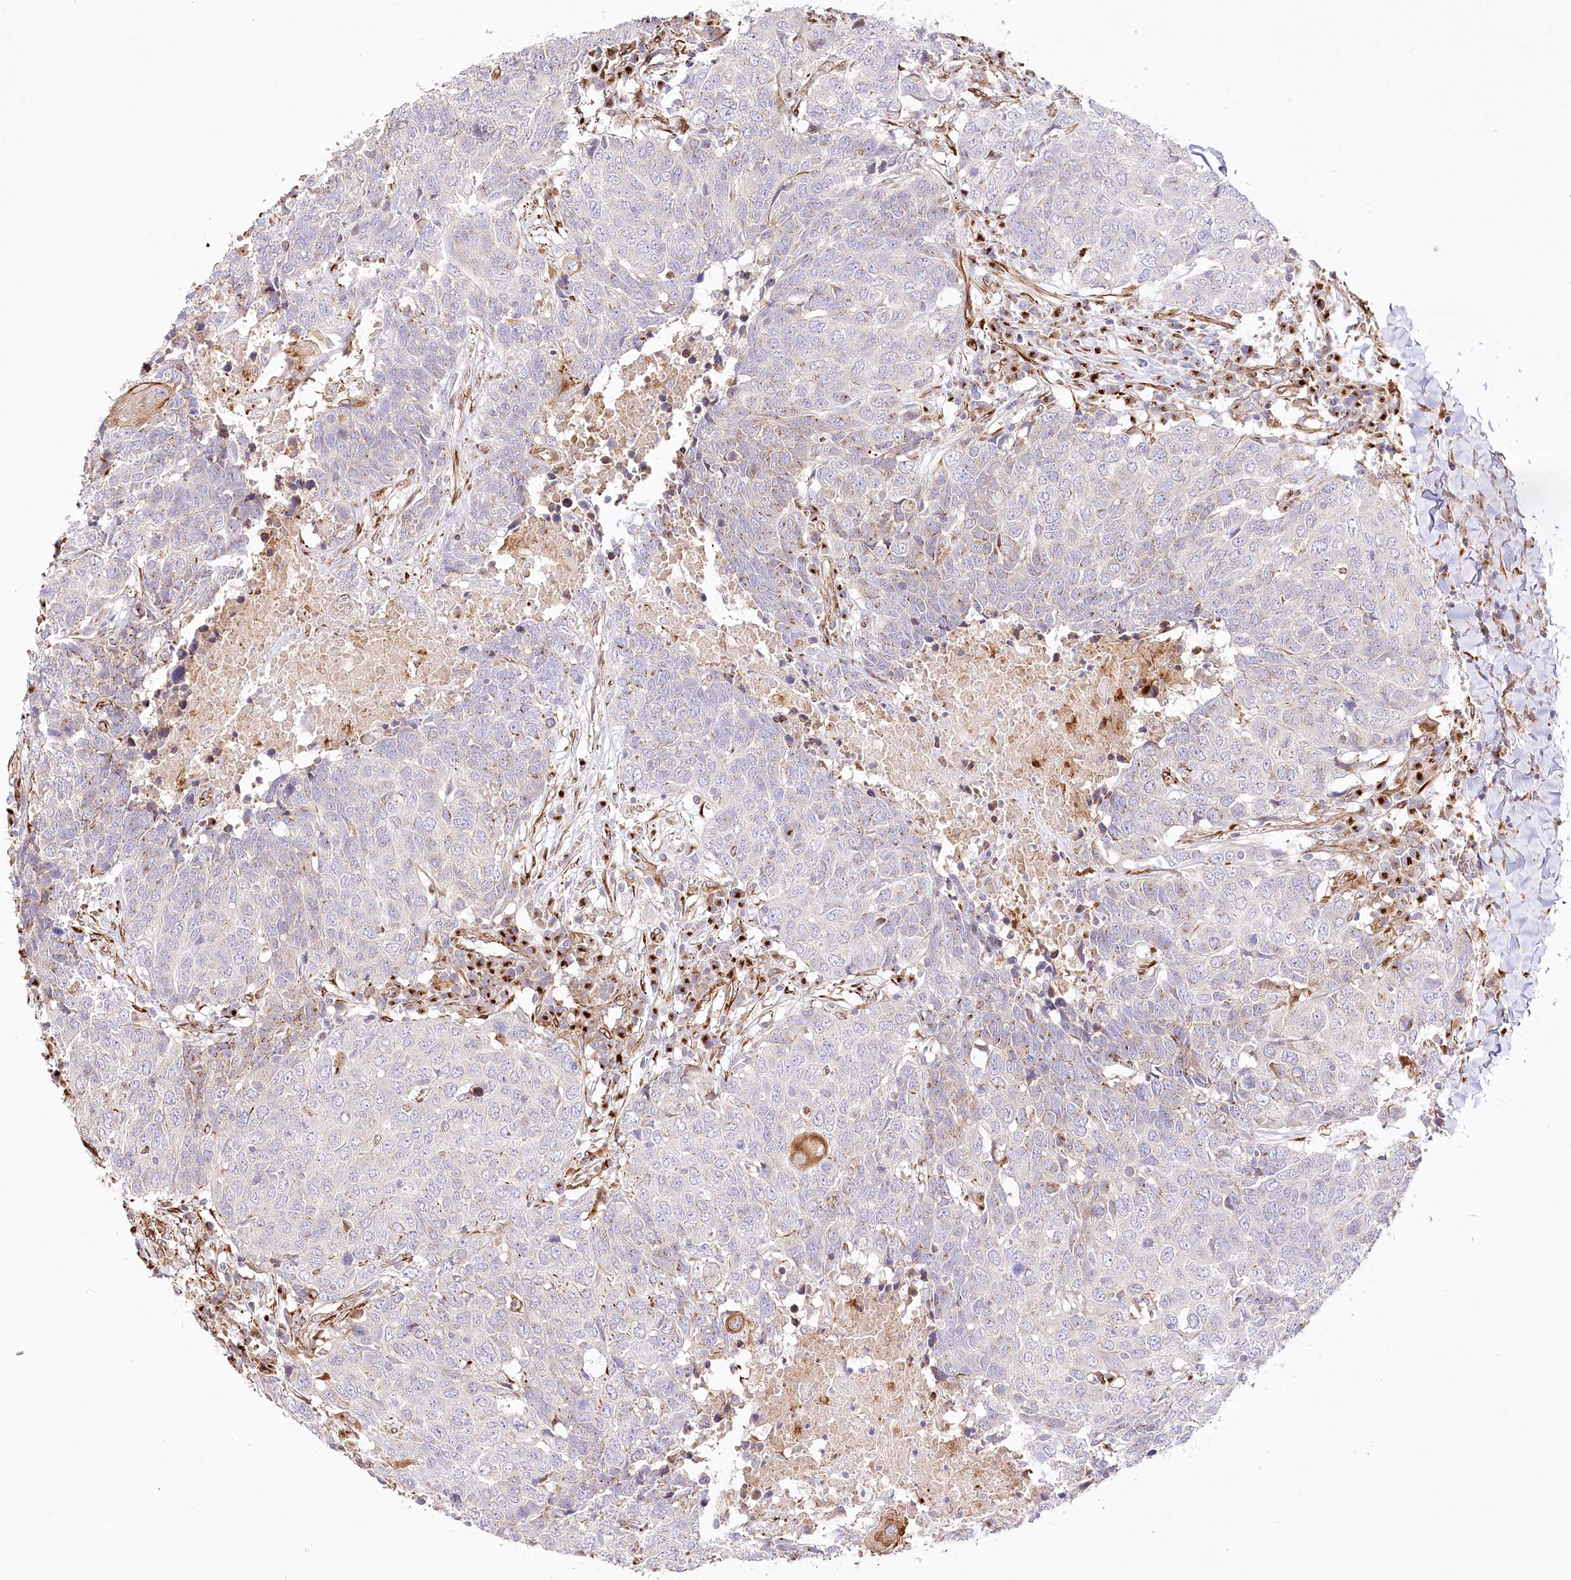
{"staining": {"intensity": "negative", "quantity": "none", "location": "none"}, "tissue": "head and neck cancer", "cell_type": "Tumor cells", "image_type": "cancer", "snomed": [{"axis": "morphology", "description": "Squamous cell carcinoma, NOS"}, {"axis": "topography", "description": "Head-Neck"}], "caption": "A micrograph of human head and neck cancer (squamous cell carcinoma) is negative for staining in tumor cells.", "gene": "ABRAXAS2", "patient": {"sex": "male", "age": 66}}